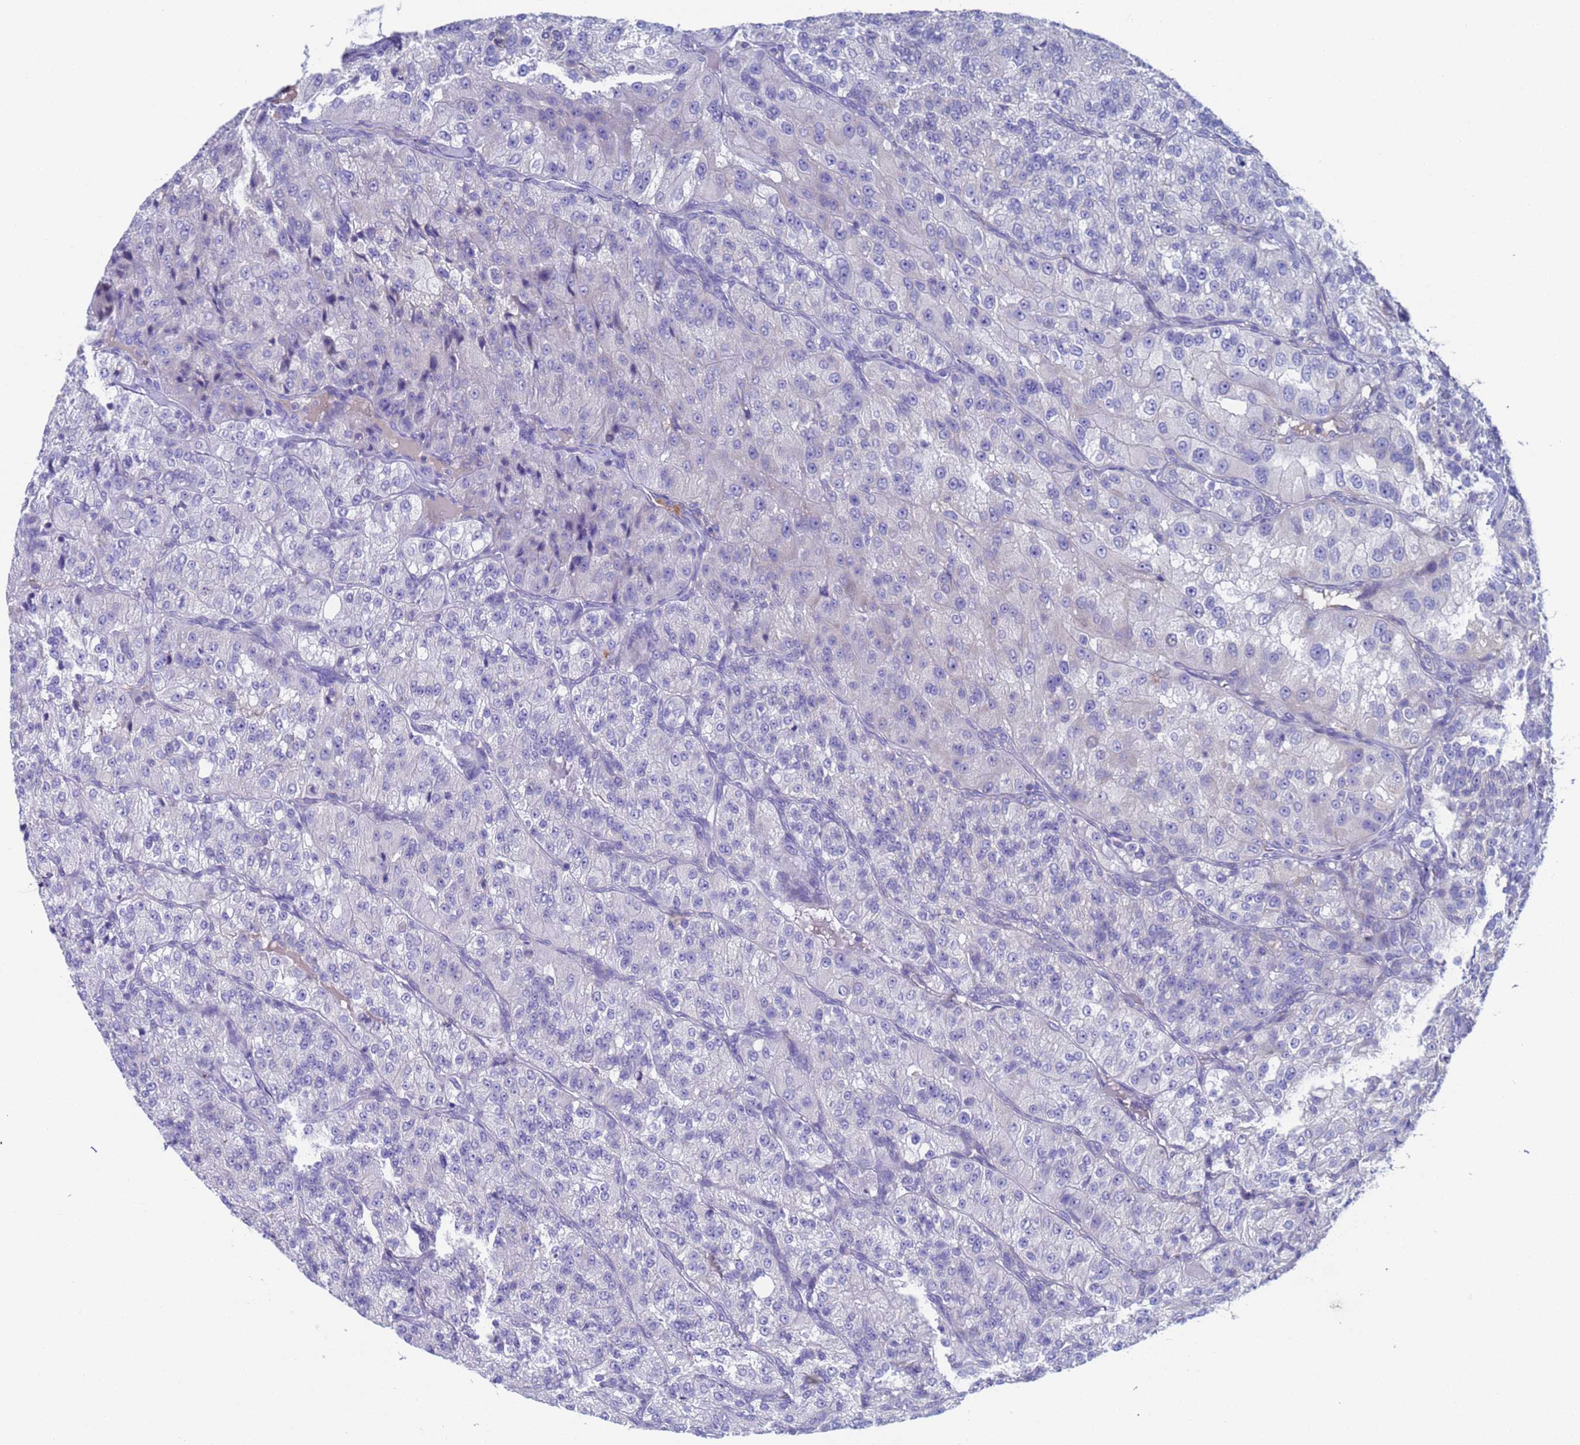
{"staining": {"intensity": "negative", "quantity": "none", "location": "none"}, "tissue": "renal cancer", "cell_type": "Tumor cells", "image_type": "cancer", "snomed": [{"axis": "morphology", "description": "Adenocarcinoma, NOS"}, {"axis": "topography", "description": "Kidney"}], "caption": "A micrograph of renal cancer (adenocarcinoma) stained for a protein reveals no brown staining in tumor cells. The staining was performed using DAB (3,3'-diaminobenzidine) to visualize the protein expression in brown, while the nuclei were stained in blue with hematoxylin (Magnification: 20x).", "gene": "PET117", "patient": {"sex": "female", "age": 63}}